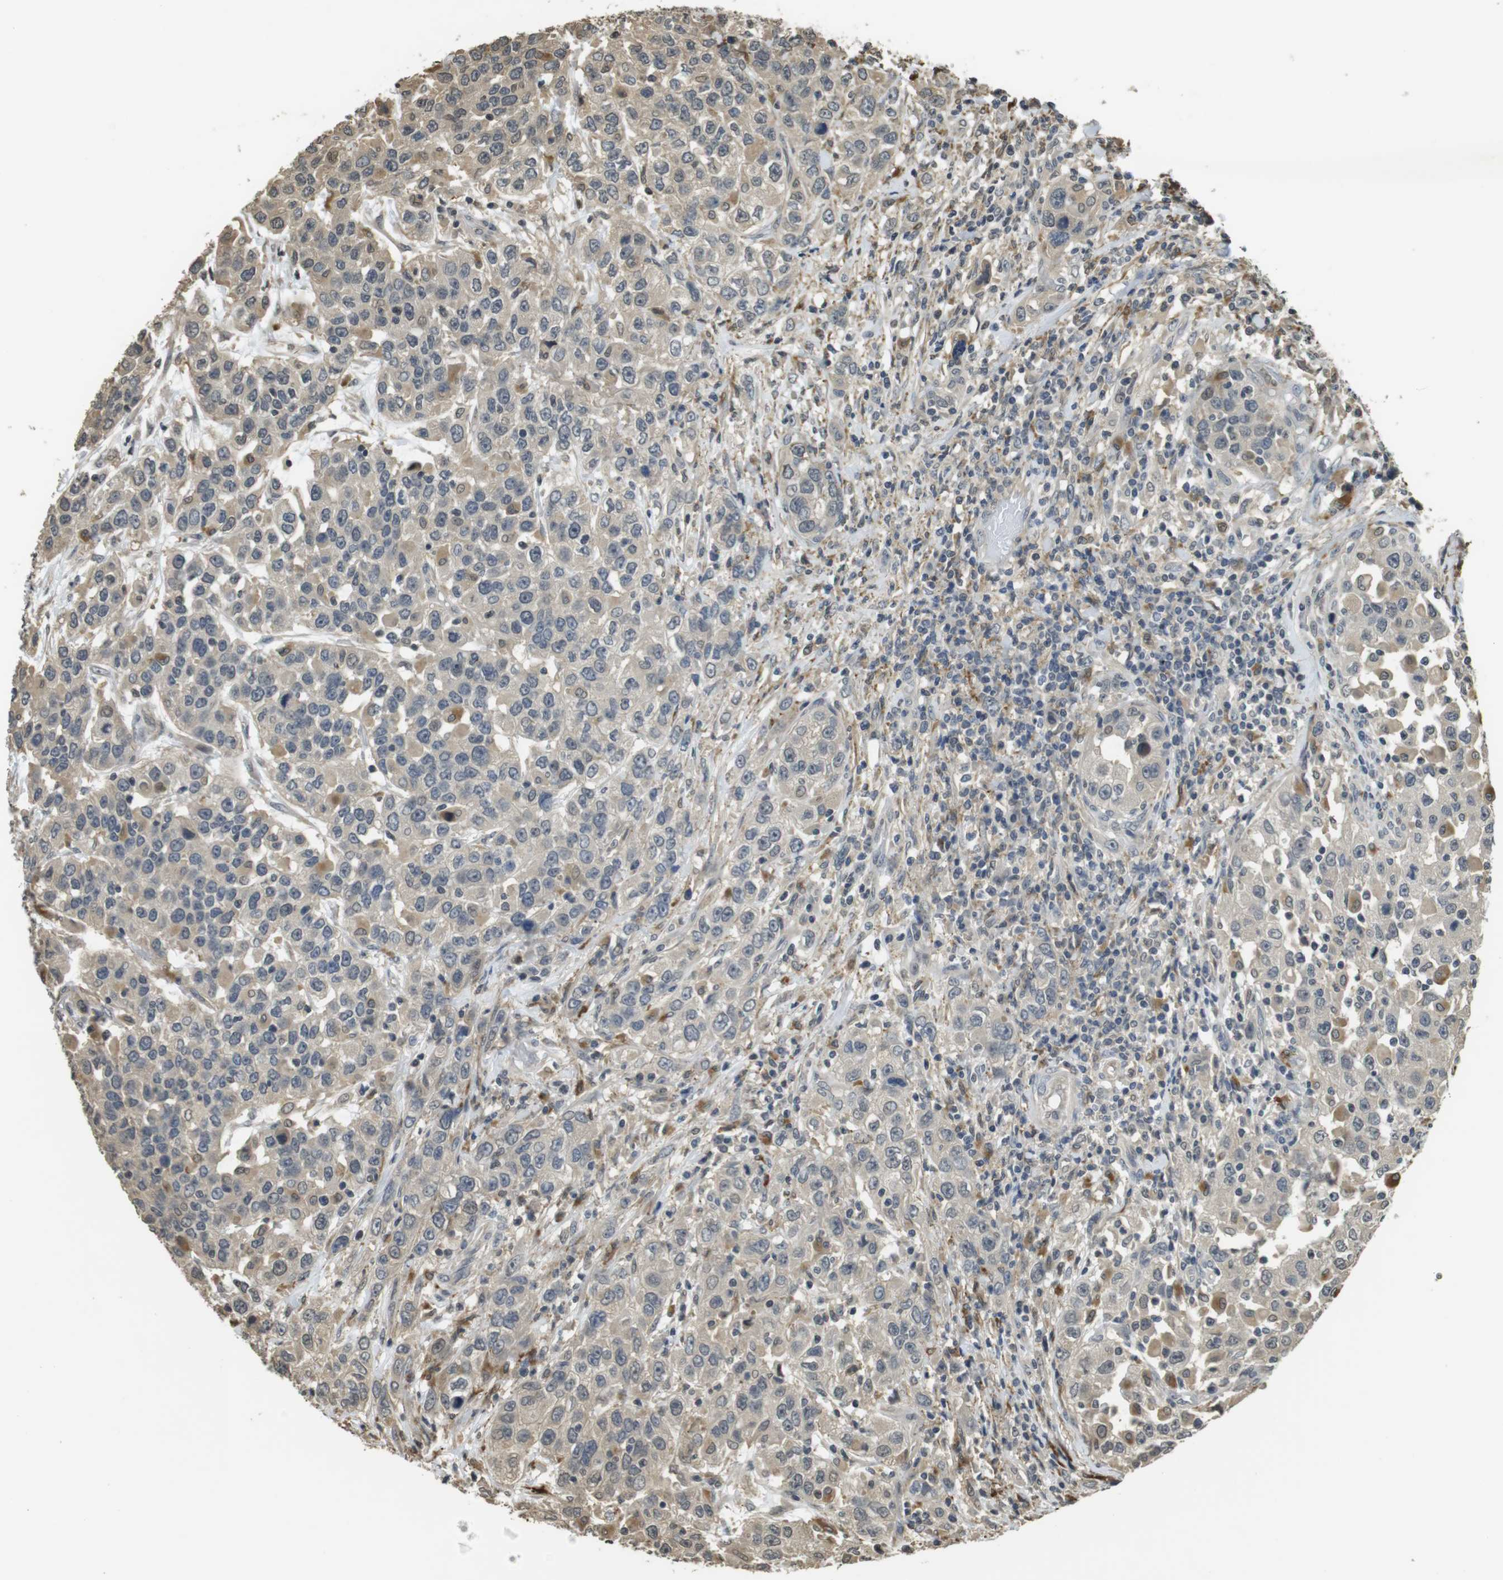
{"staining": {"intensity": "weak", "quantity": "25%-75%", "location": "cytoplasmic/membranous"}, "tissue": "urothelial cancer", "cell_type": "Tumor cells", "image_type": "cancer", "snomed": [{"axis": "morphology", "description": "Urothelial carcinoma, High grade"}, {"axis": "topography", "description": "Urinary bladder"}], "caption": "Immunohistochemistry staining of urothelial carcinoma (high-grade), which displays low levels of weak cytoplasmic/membranous positivity in about 25%-75% of tumor cells indicating weak cytoplasmic/membranous protein positivity. The staining was performed using DAB (brown) for protein detection and nuclei were counterstained in hematoxylin (blue).", "gene": "FZD10", "patient": {"sex": "female", "age": 80}}